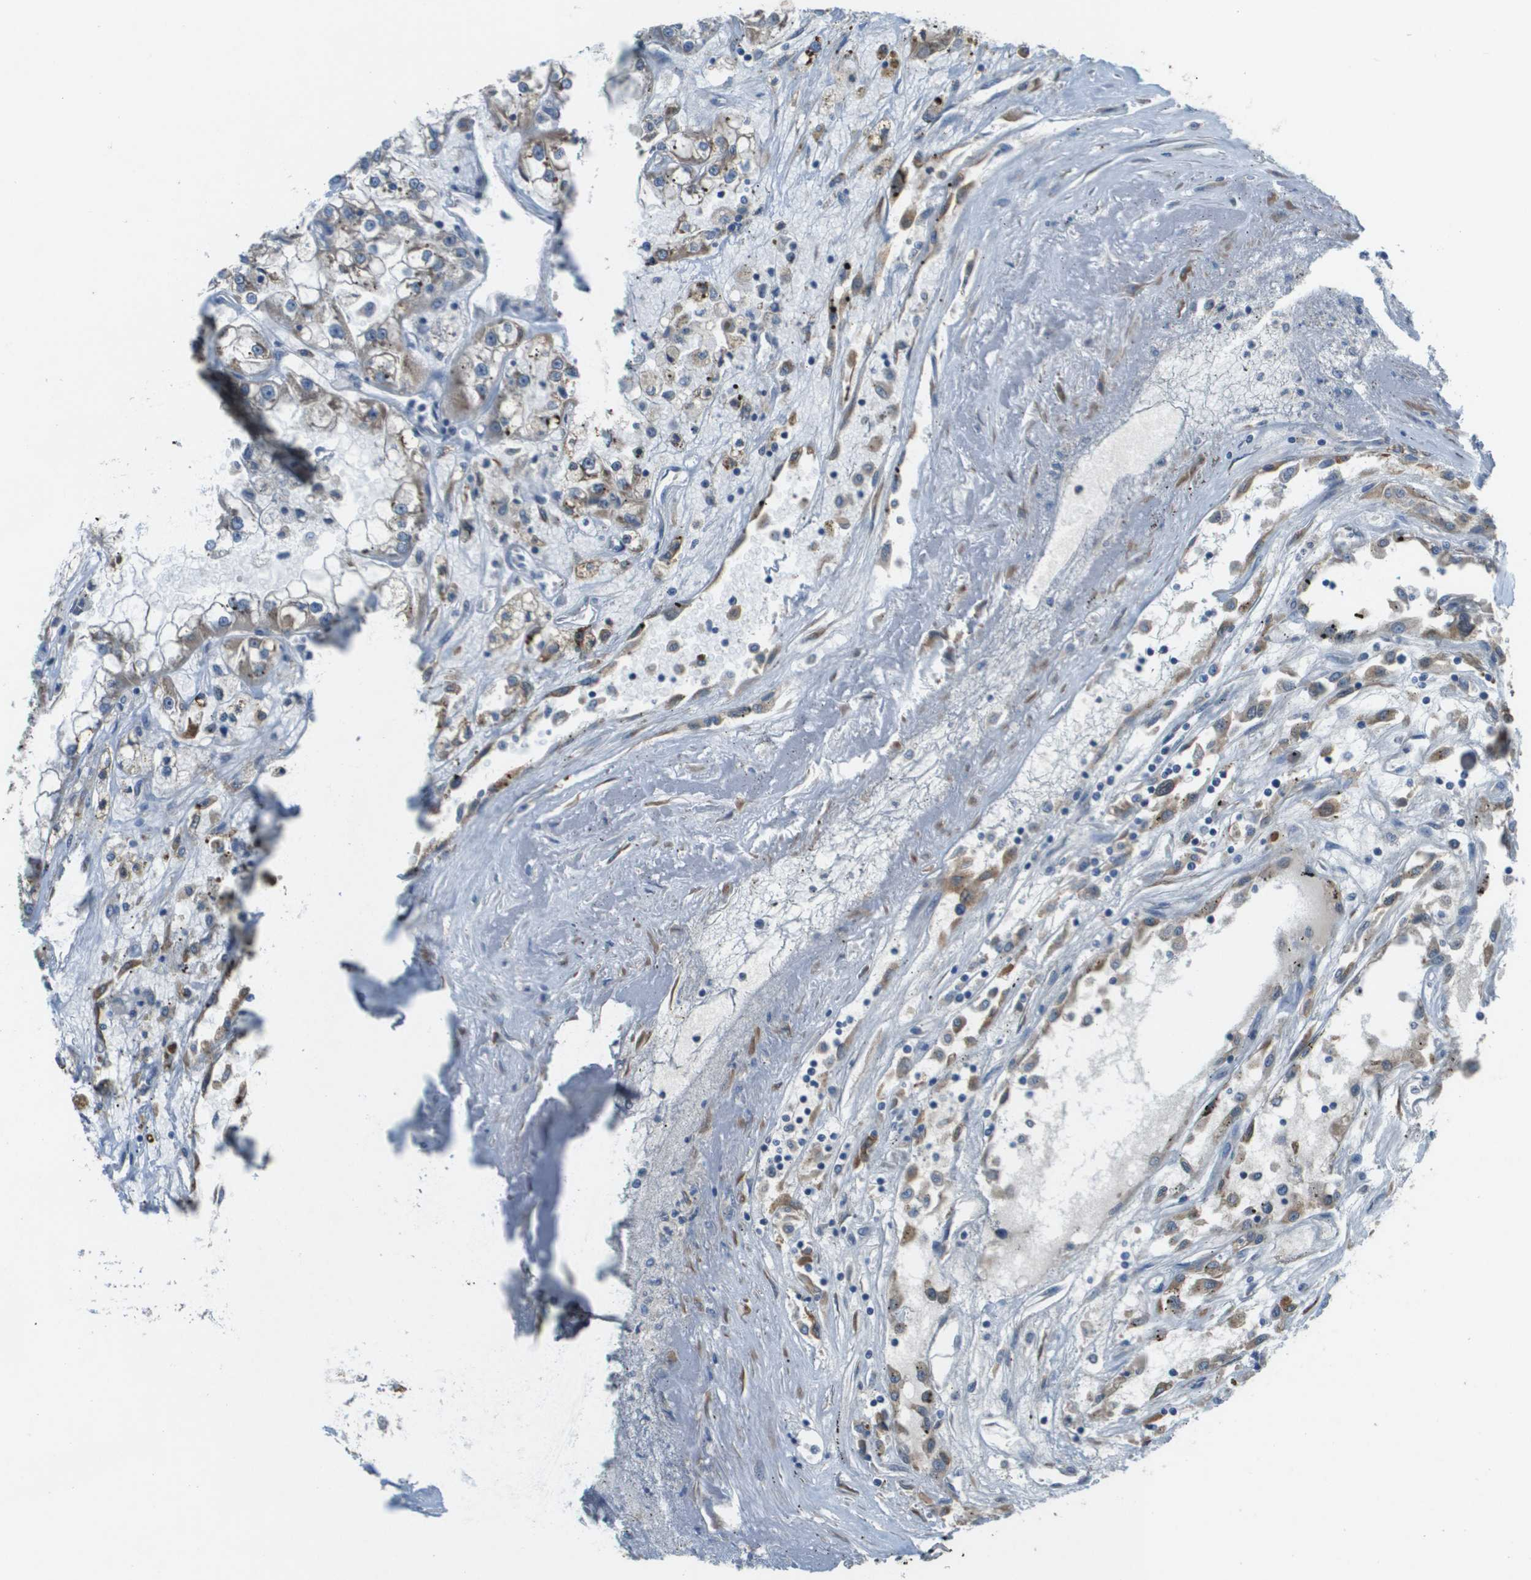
{"staining": {"intensity": "weak", "quantity": ">75%", "location": "cytoplasmic/membranous"}, "tissue": "renal cancer", "cell_type": "Tumor cells", "image_type": "cancer", "snomed": [{"axis": "morphology", "description": "Adenocarcinoma, NOS"}, {"axis": "topography", "description": "Kidney"}], "caption": "Tumor cells display low levels of weak cytoplasmic/membranous positivity in approximately >75% of cells in human renal adenocarcinoma. The staining is performed using DAB (3,3'-diaminobenzidine) brown chromogen to label protein expression. The nuclei are counter-stained blue using hematoxylin.", "gene": "SAMSN1", "patient": {"sex": "female", "age": 52}}